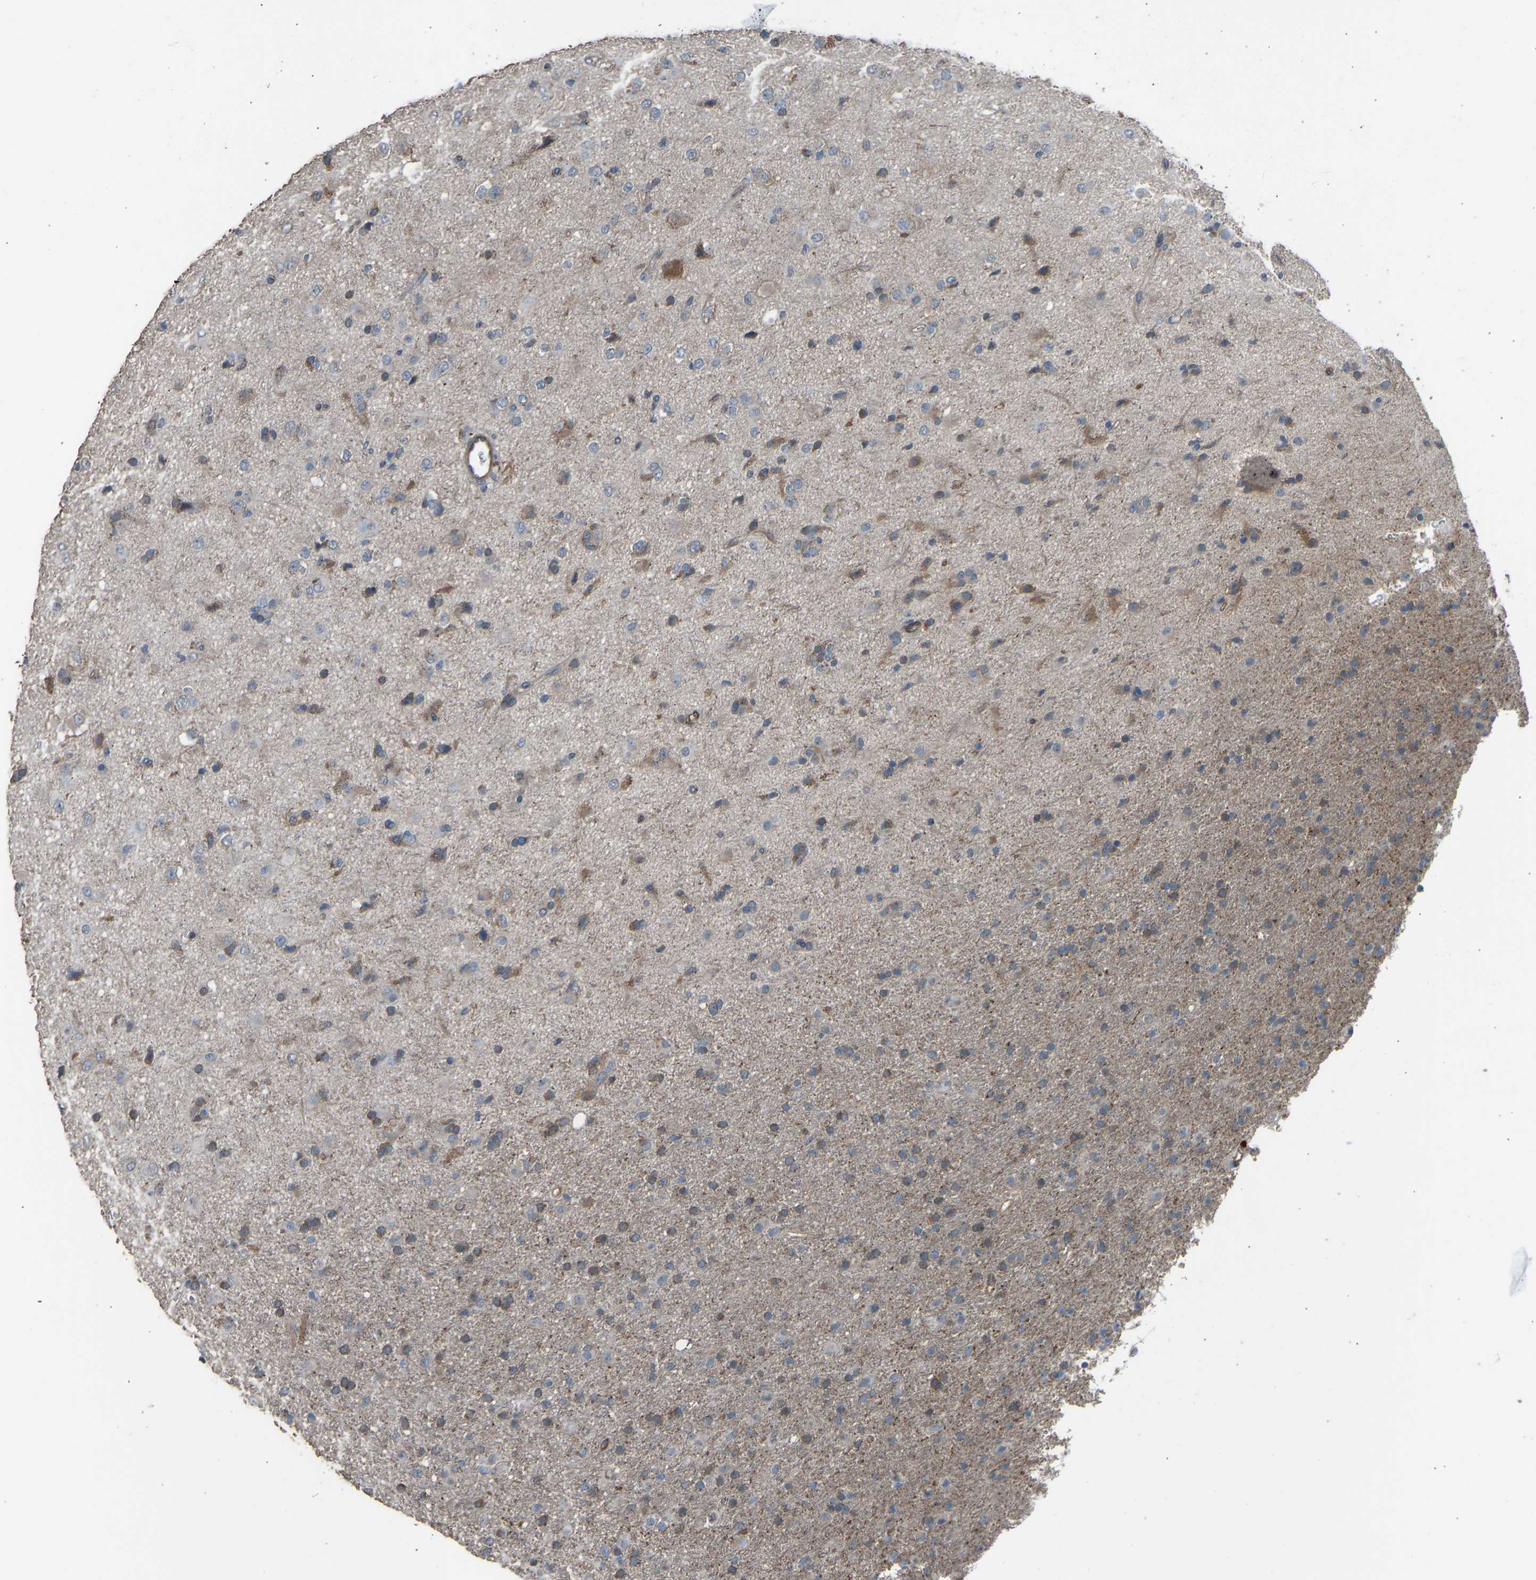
{"staining": {"intensity": "moderate", "quantity": "<25%", "location": "cytoplasmic/membranous"}, "tissue": "glioma", "cell_type": "Tumor cells", "image_type": "cancer", "snomed": [{"axis": "morphology", "description": "Glioma, malignant, Low grade"}, {"axis": "topography", "description": "Brain"}], "caption": "Moderate cytoplasmic/membranous protein staining is identified in approximately <25% of tumor cells in glioma.", "gene": "SLC43A1", "patient": {"sex": "male", "age": 65}}